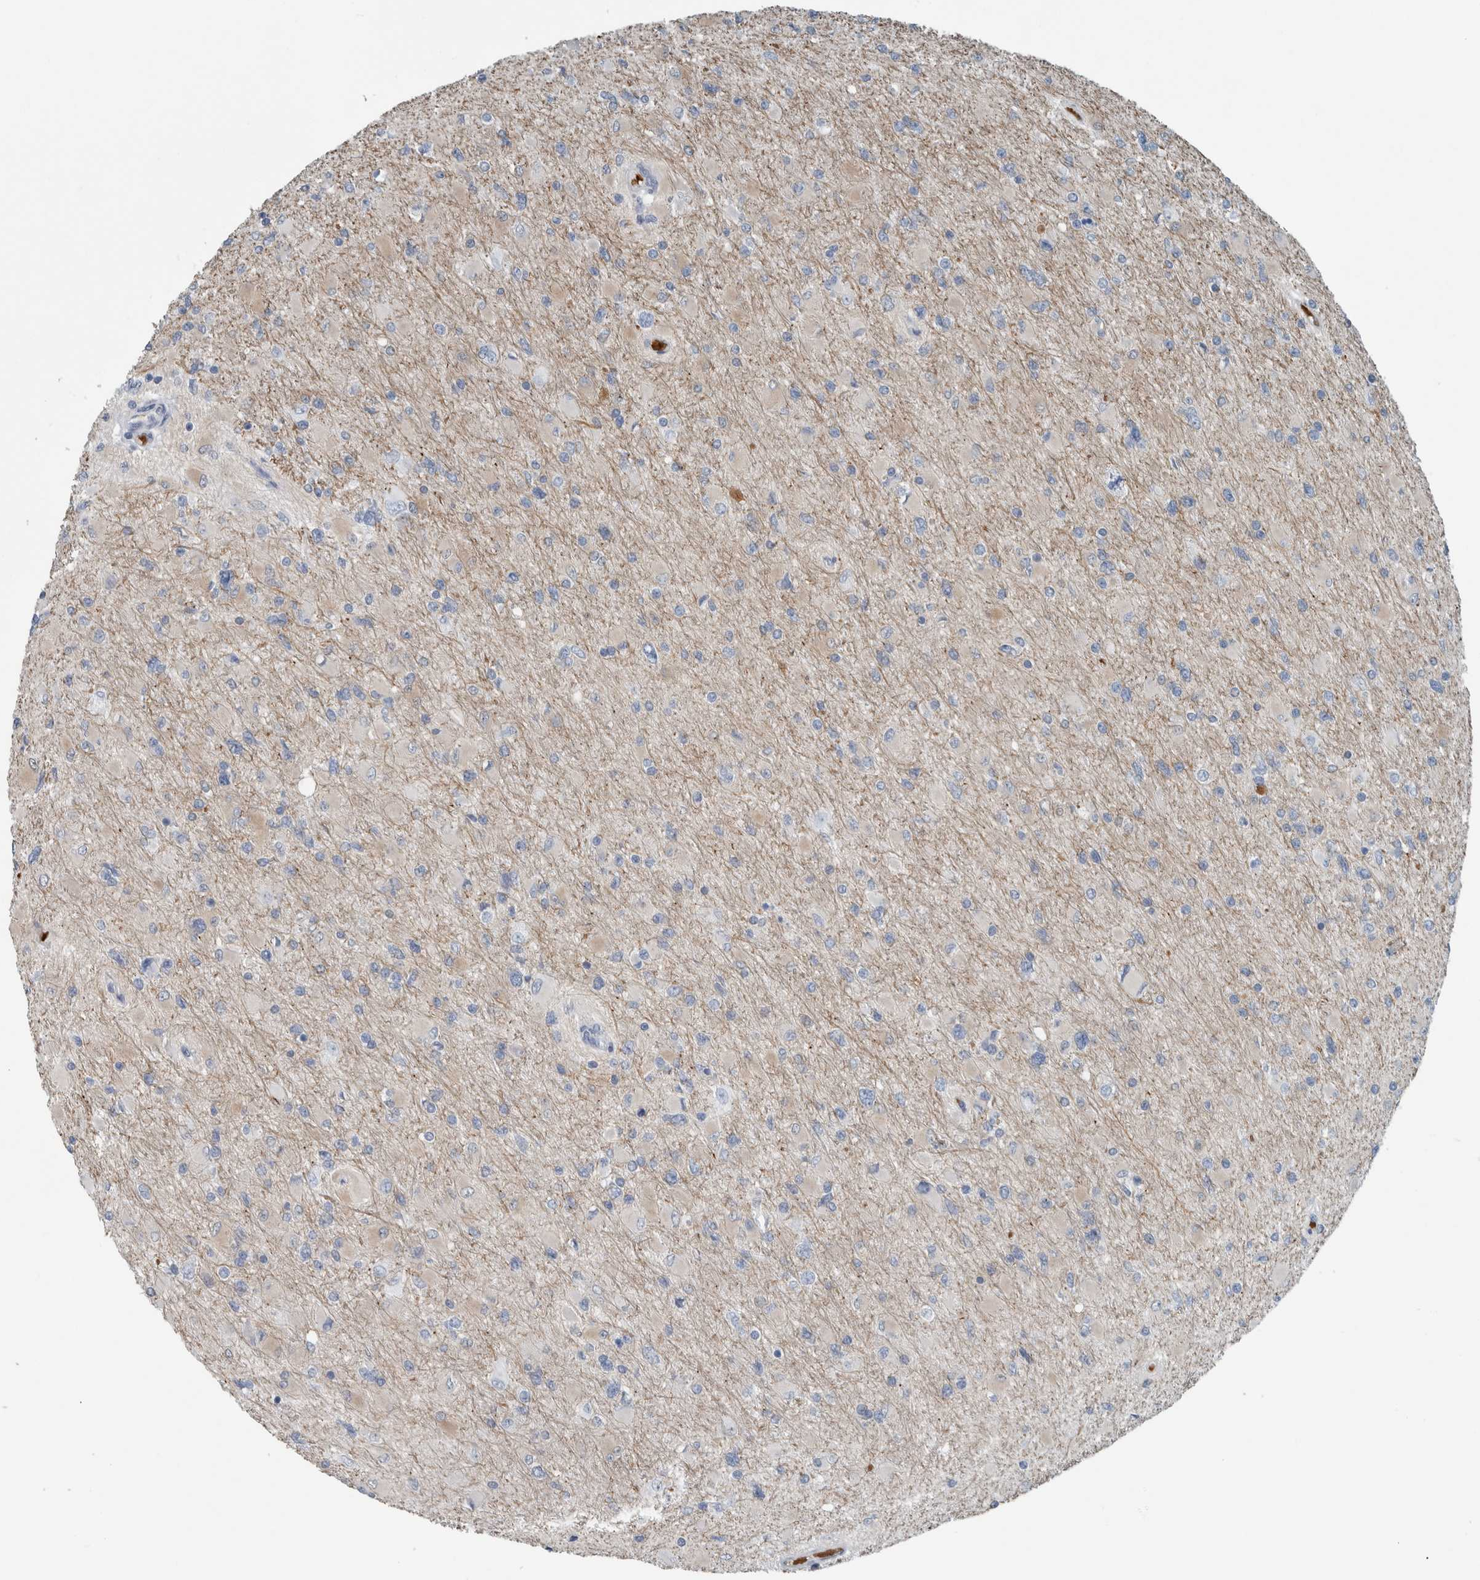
{"staining": {"intensity": "negative", "quantity": "none", "location": "none"}, "tissue": "glioma", "cell_type": "Tumor cells", "image_type": "cancer", "snomed": [{"axis": "morphology", "description": "Glioma, malignant, High grade"}, {"axis": "topography", "description": "Cerebral cortex"}], "caption": "Tumor cells show no significant expression in malignant glioma (high-grade).", "gene": "SH3GL2", "patient": {"sex": "female", "age": 36}}